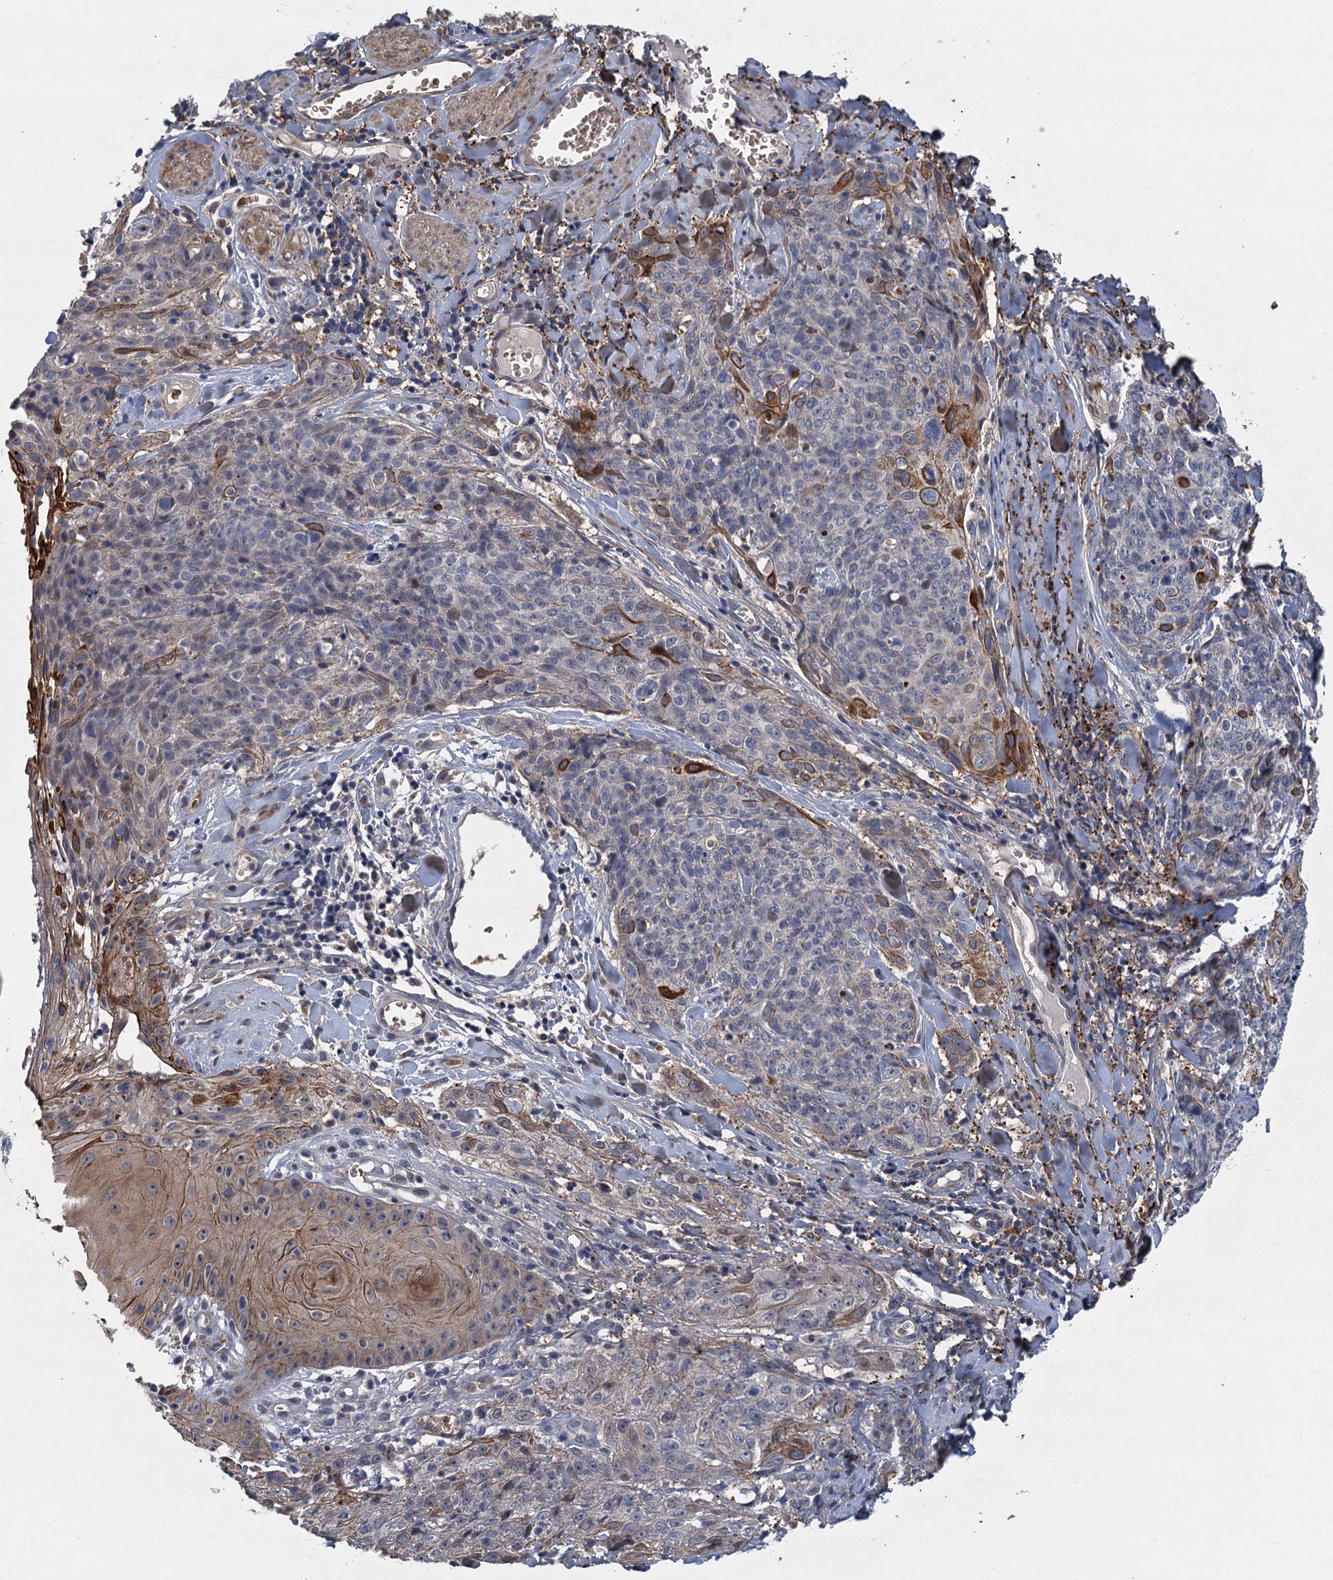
{"staining": {"intensity": "moderate", "quantity": "<25%", "location": "cytoplasmic/membranous"}, "tissue": "skin cancer", "cell_type": "Tumor cells", "image_type": "cancer", "snomed": [{"axis": "morphology", "description": "Squamous cell carcinoma, NOS"}, {"axis": "topography", "description": "Skin"}, {"axis": "topography", "description": "Vulva"}], "caption": "Tumor cells display low levels of moderate cytoplasmic/membranous staining in about <25% of cells in human skin cancer.", "gene": "TRAF7", "patient": {"sex": "female", "age": 85}}